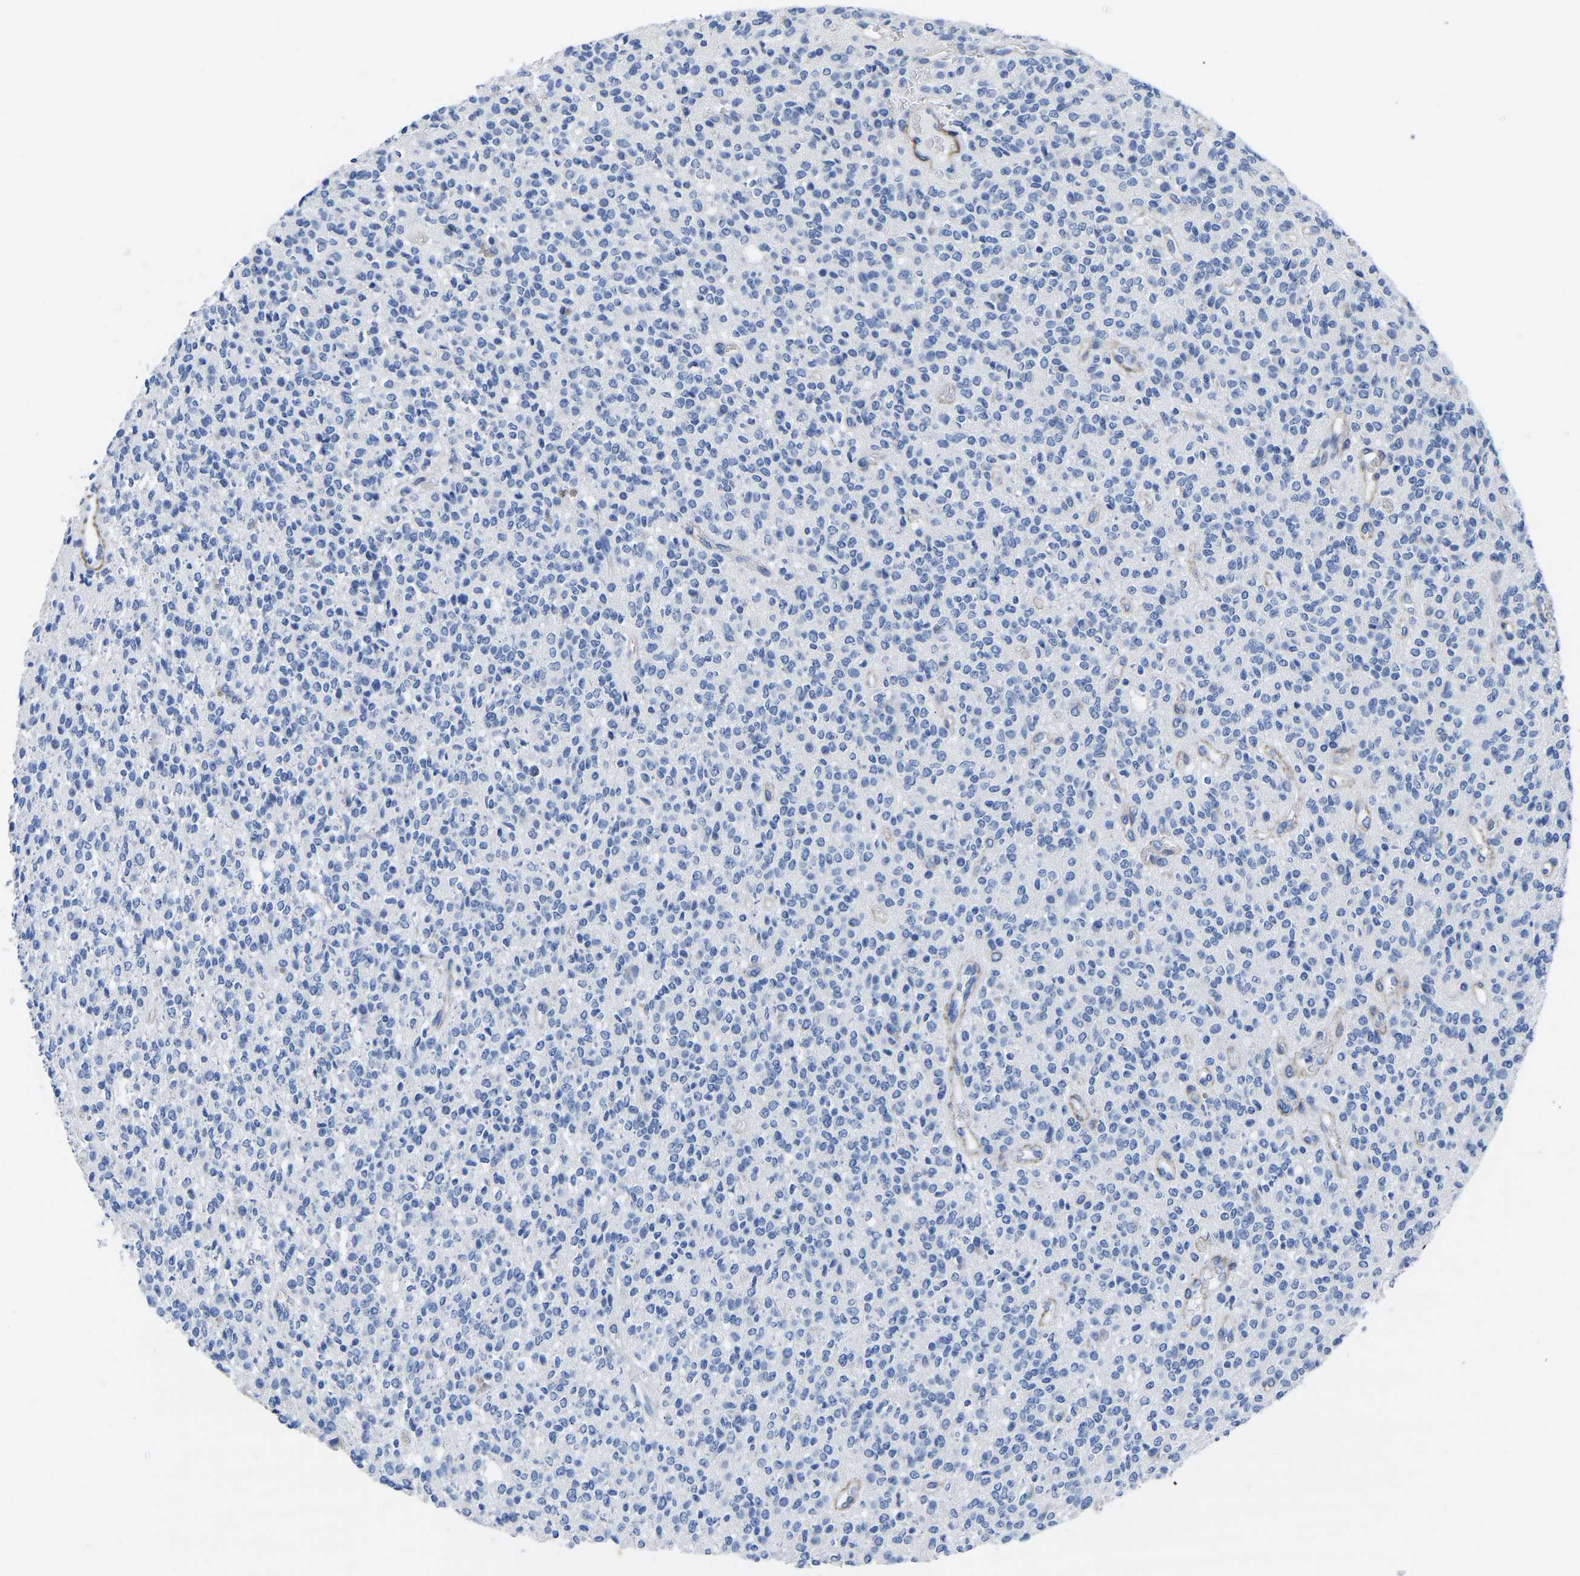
{"staining": {"intensity": "negative", "quantity": "none", "location": "none"}, "tissue": "glioma", "cell_type": "Tumor cells", "image_type": "cancer", "snomed": [{"axis": "morphology", "description": "Glioma, malignant, High grade"}, {"axis": "topography", "description": "Brain"}], "caption": "A high-resolution histopathology image shows IHC staining of malignant high-grade glioma, which demonstrates no significant expression in tumor cells.", "gene": "SLC45A3", "patient": {"sex": "male", "age": 34}}